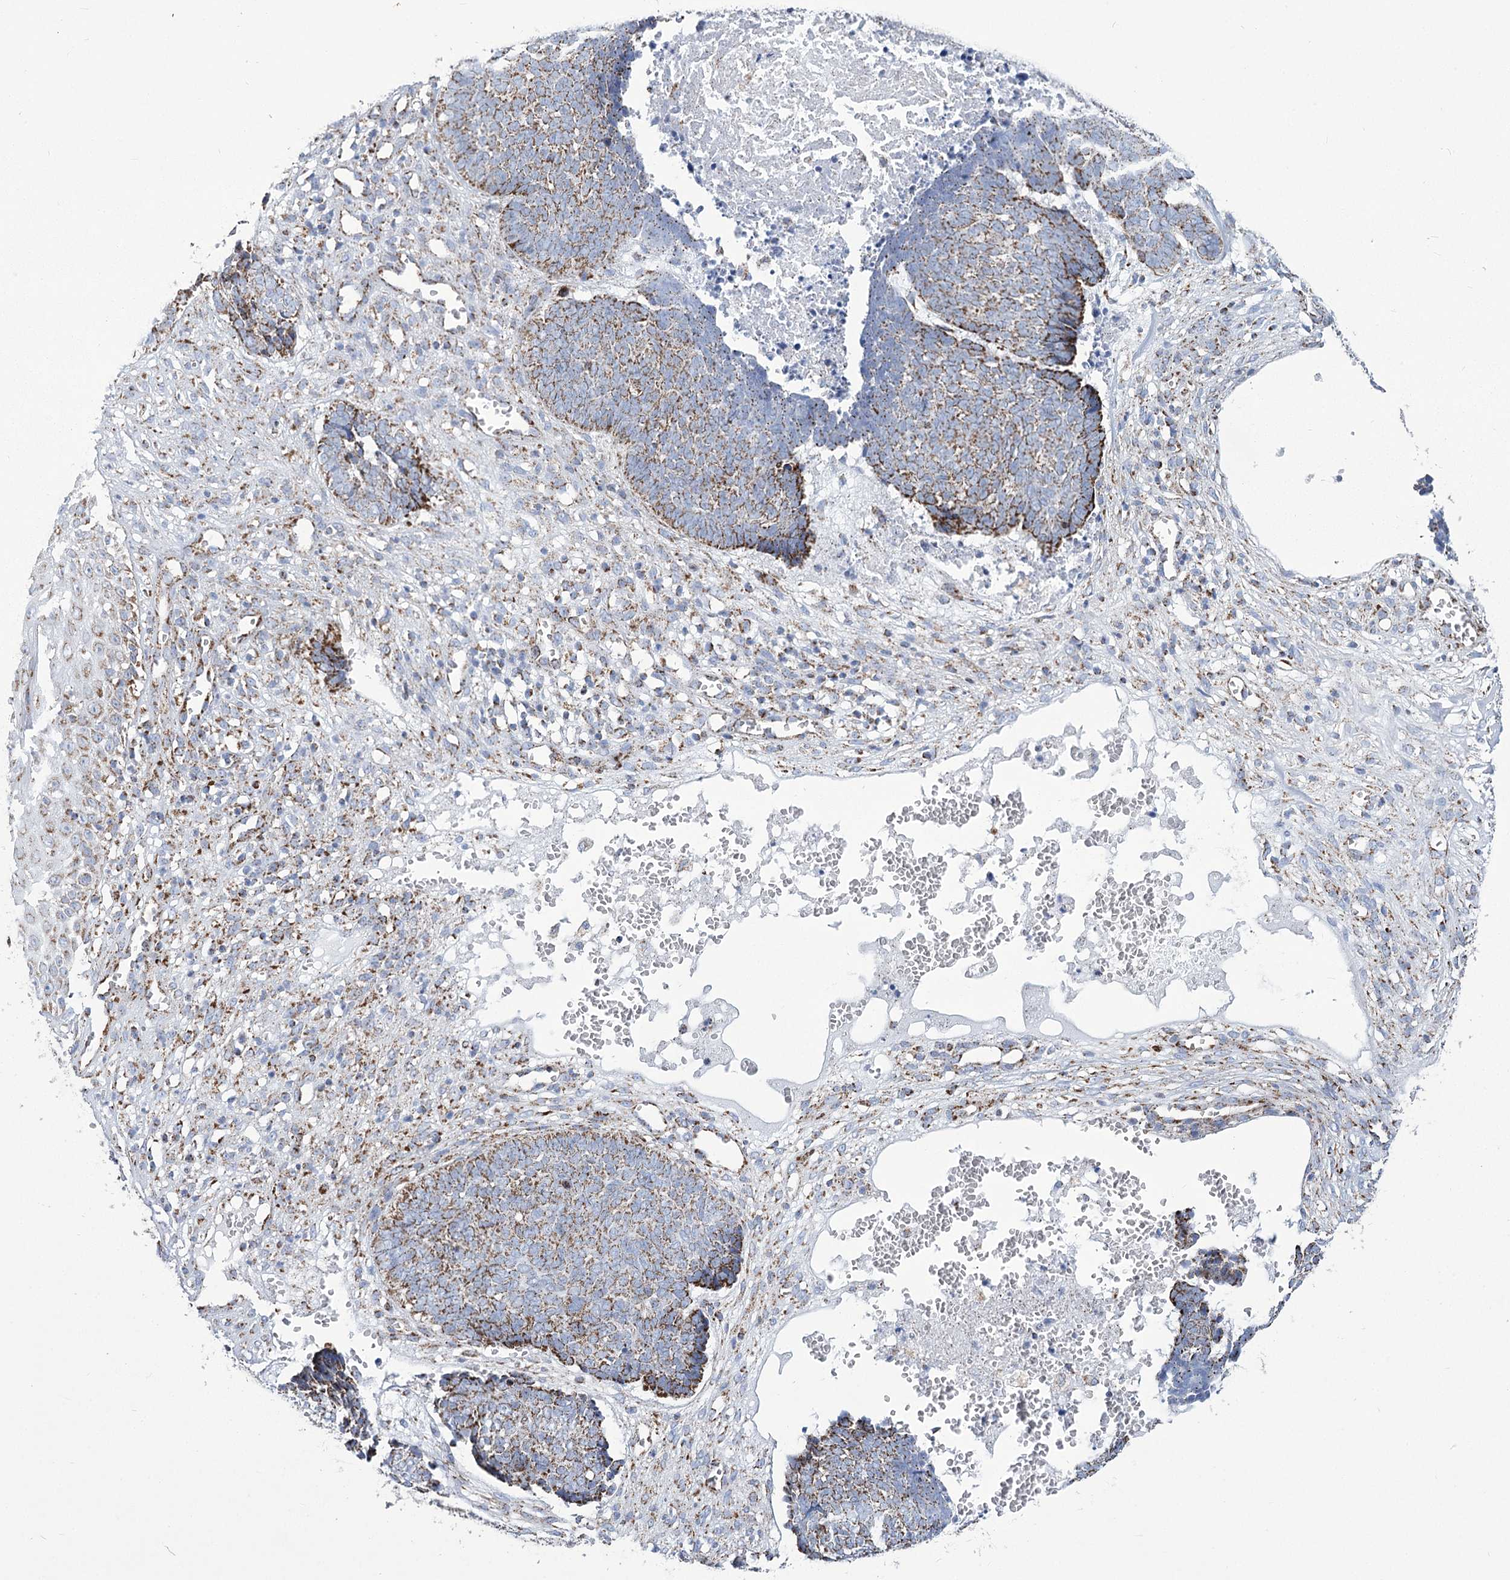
{"staining": {"intensity": "strong", "quantity": "25%-75%", "location": "cytoplasmic/membranous"}, "tissue": "skin cancer", "cell_type": "Tumor cells", "image_type": "cancer", "snomed": [{"axis": "morphology", "description": "Basal cell carcinoma"}, {"axis": "topography", "description": "Skin"}], "caption": "Brown immunohistochemical staining in human skin cancer shows strong cytoplasmic/membranous staining in about 25%-75% of tumor cells.", "gene": "PDHB", "patient": {"sex": "male", "age": 84}}